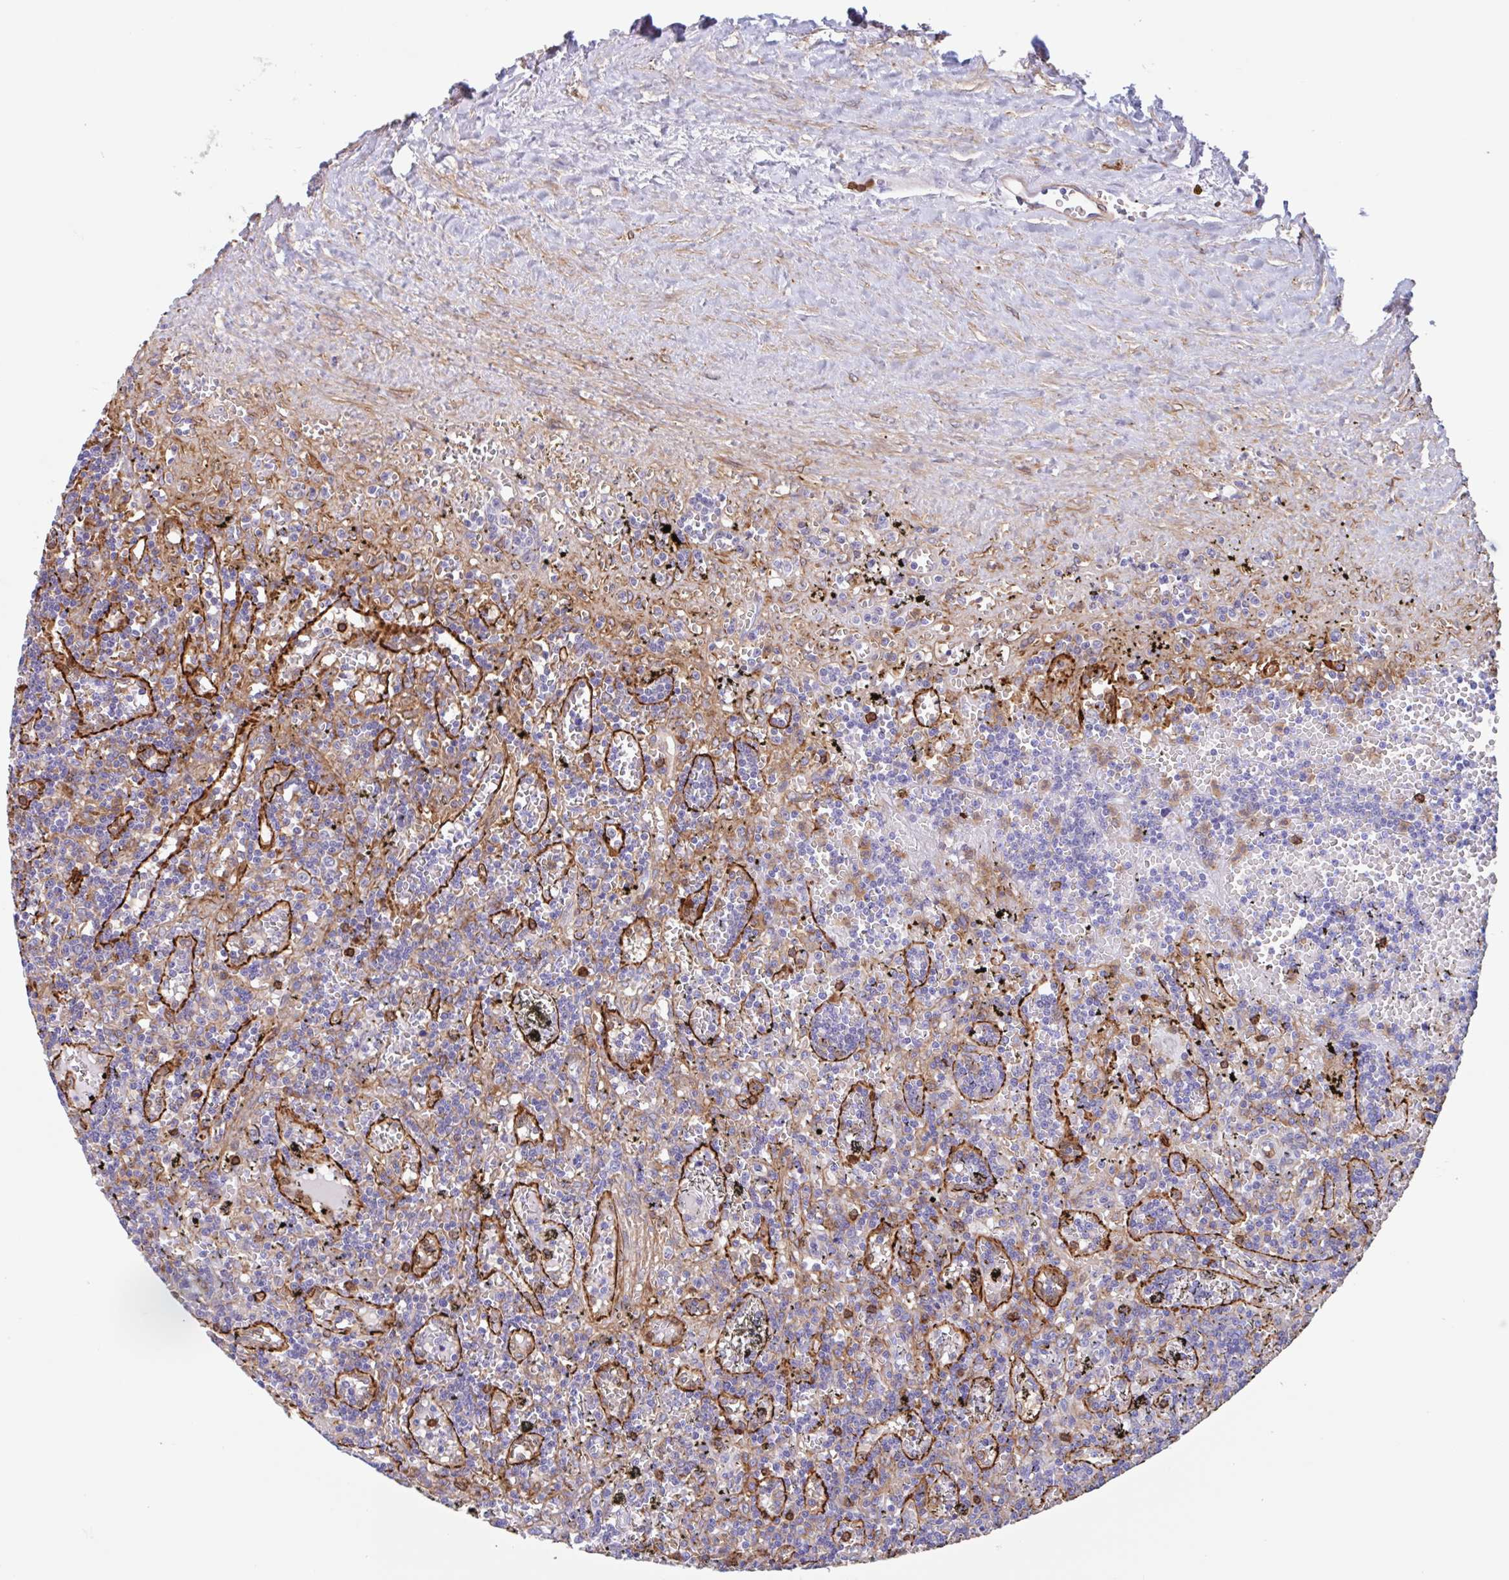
{"staining": {"intensity": "negative", "quantity": "none", "location": "none"}, "tissue": "lymphoma", "cell_type": "Tumor cells", "image_type": "cancer", "snomed": [{"axis": "morphology", "description": "Malignant lymphoma, non-Hodgkin's type, Low grade"}, {"axis": "topography", "description": "Spleen"}], "caption": "Malignant lymphoma, non-Hodgkin's type (low-grade) was stained to show a protein in brown. There is no significant expression in tumor cells. Nuclei are stained in blue.", "gene": "EFHD1", "patient": {"sex": "male", "age": 60}}